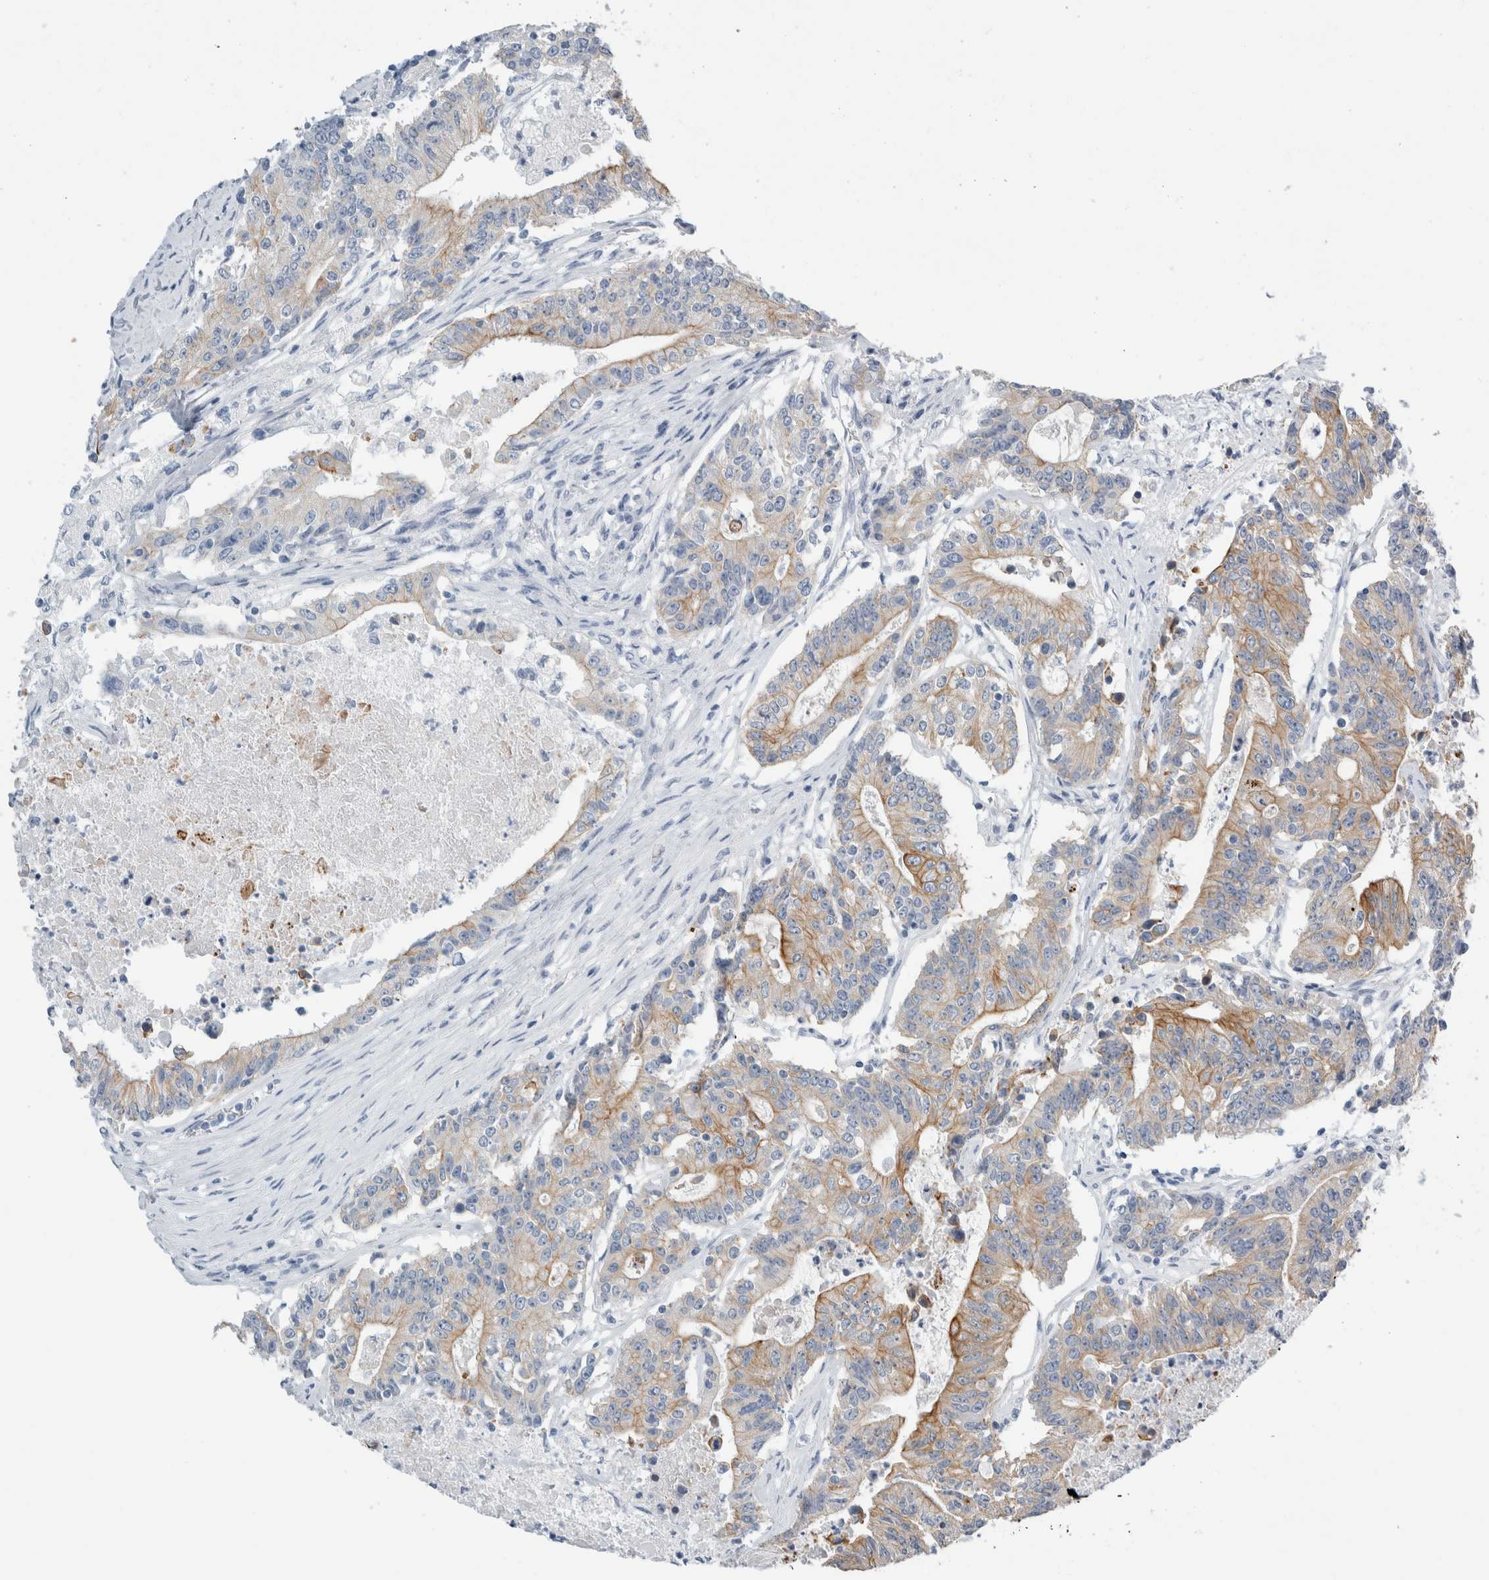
{"staining": {"intensity": "moderate", "quantity": "25%-75%", "location": "cytoplasmic/membranous"}, "tissue": "colorectal cancer", "cell_type": "Tumor cells", "image_type": "cancer", "snomed": [{"axis": "morphology", "description": "Adenocarcinoma, NOS"}, {"axis": "topography", "description": "Colon"}], "caption": "Protein positivity by immunohistochemistry exhibits moderate cytoplasmic/membranous staining in approximately 25%-75% of tumor cells in colorectal cancer.", "gene": "RPH3AL", "patient": {"sex": "female", "age": 77}}